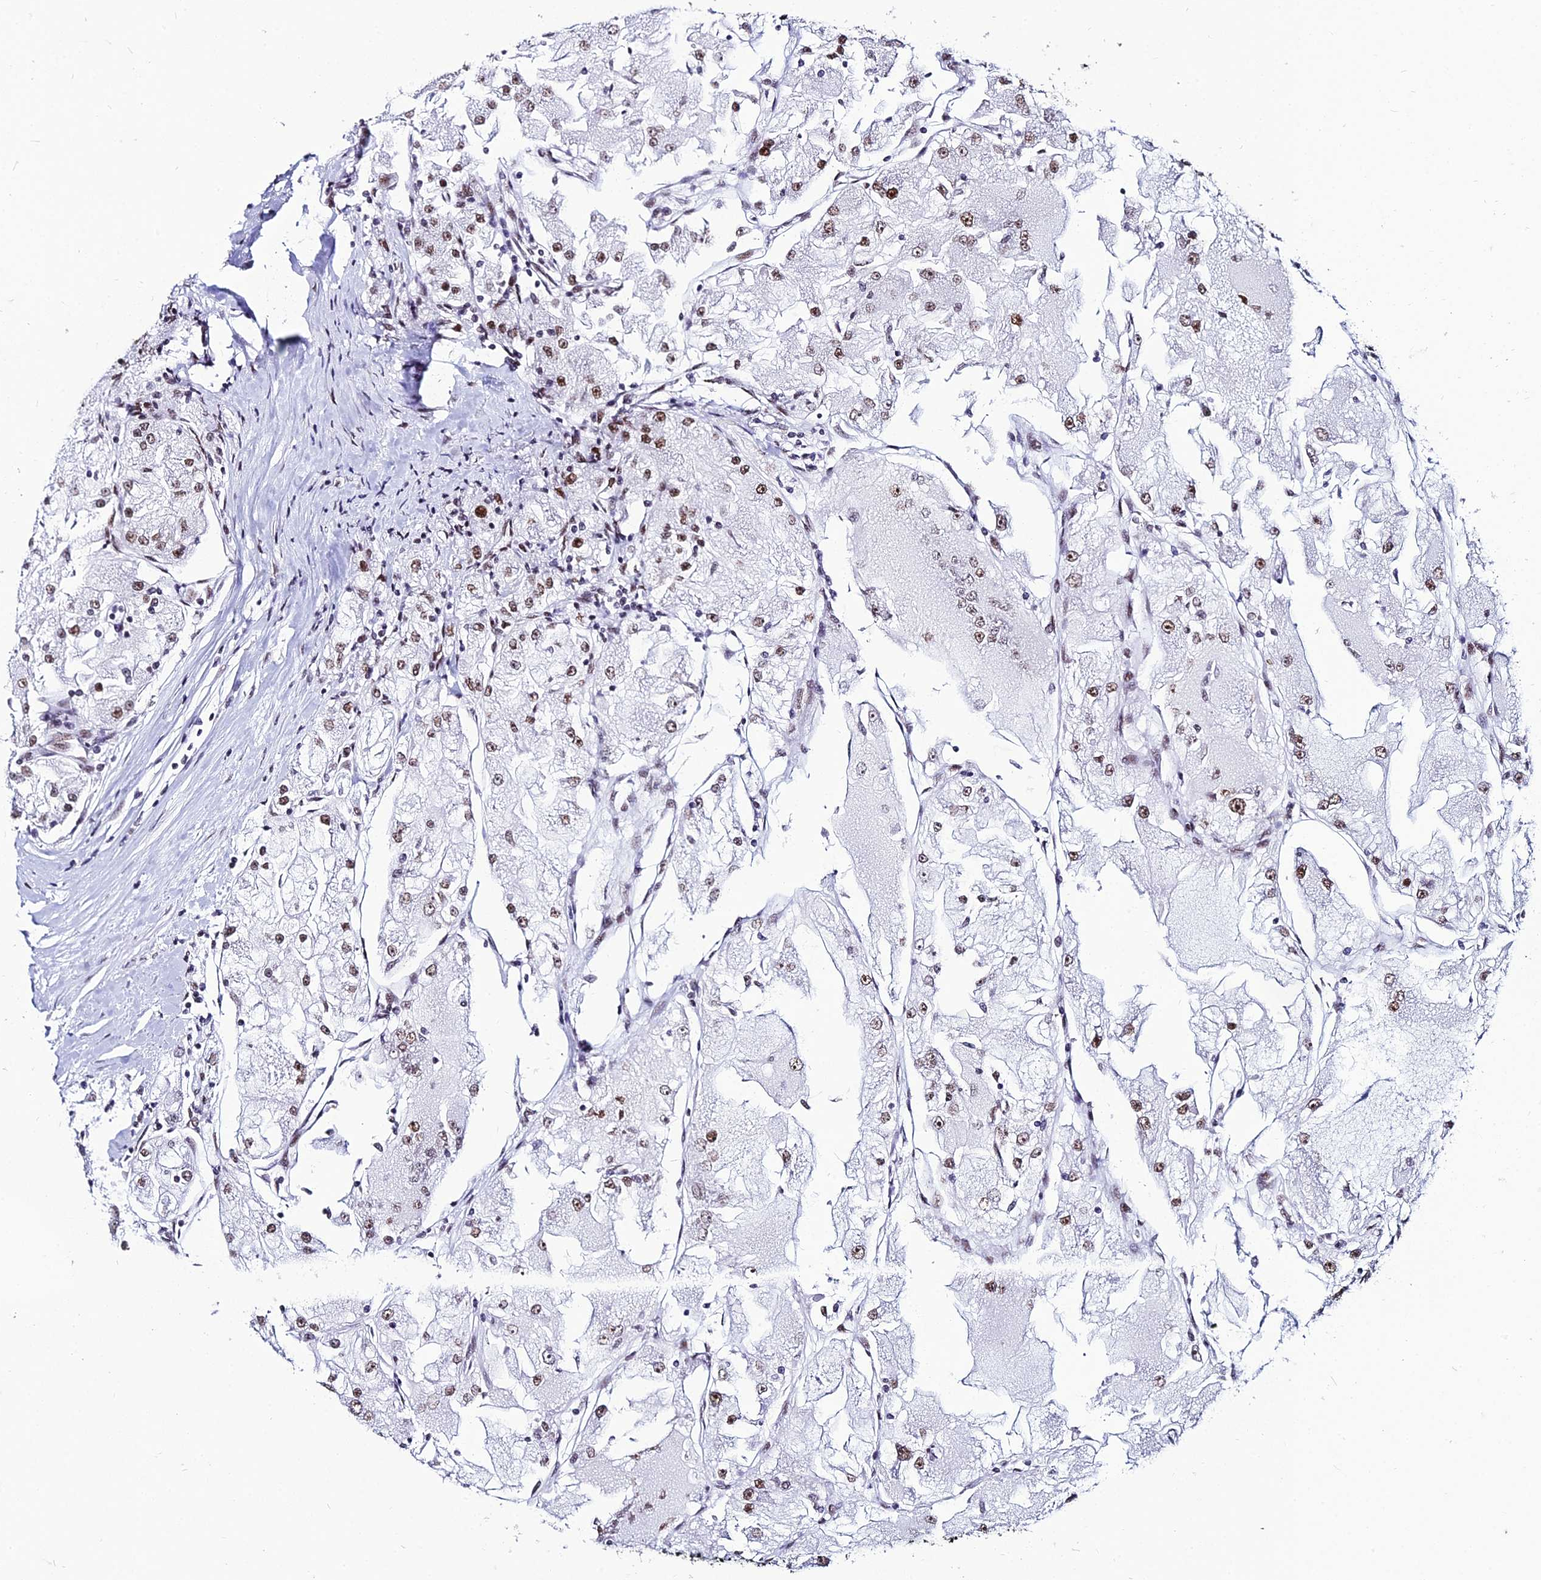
{"staining": {"intensity": "moderate", "quantity": ">75%", "location": "nuclear"}, "tissue": "renal cancer", "cell_type": "Tumor cells", "image_type": "cancer", "snomed": [{"axis": "morphology", "description": "Adenocarcinoma, NOS"}, {"axis": "topography", "description": "Kidney"}], "caption": "High-magnification brightfield microscopy of renal cancer stained with DAB (brown) and counterstained with hematoxylin (blue). tumor cells exhibit moderate nuclear positivity is seen in approximately>75% of cells.", "gene": "HNRNPH1", "patient": {"sex": "female", "age": 72}}